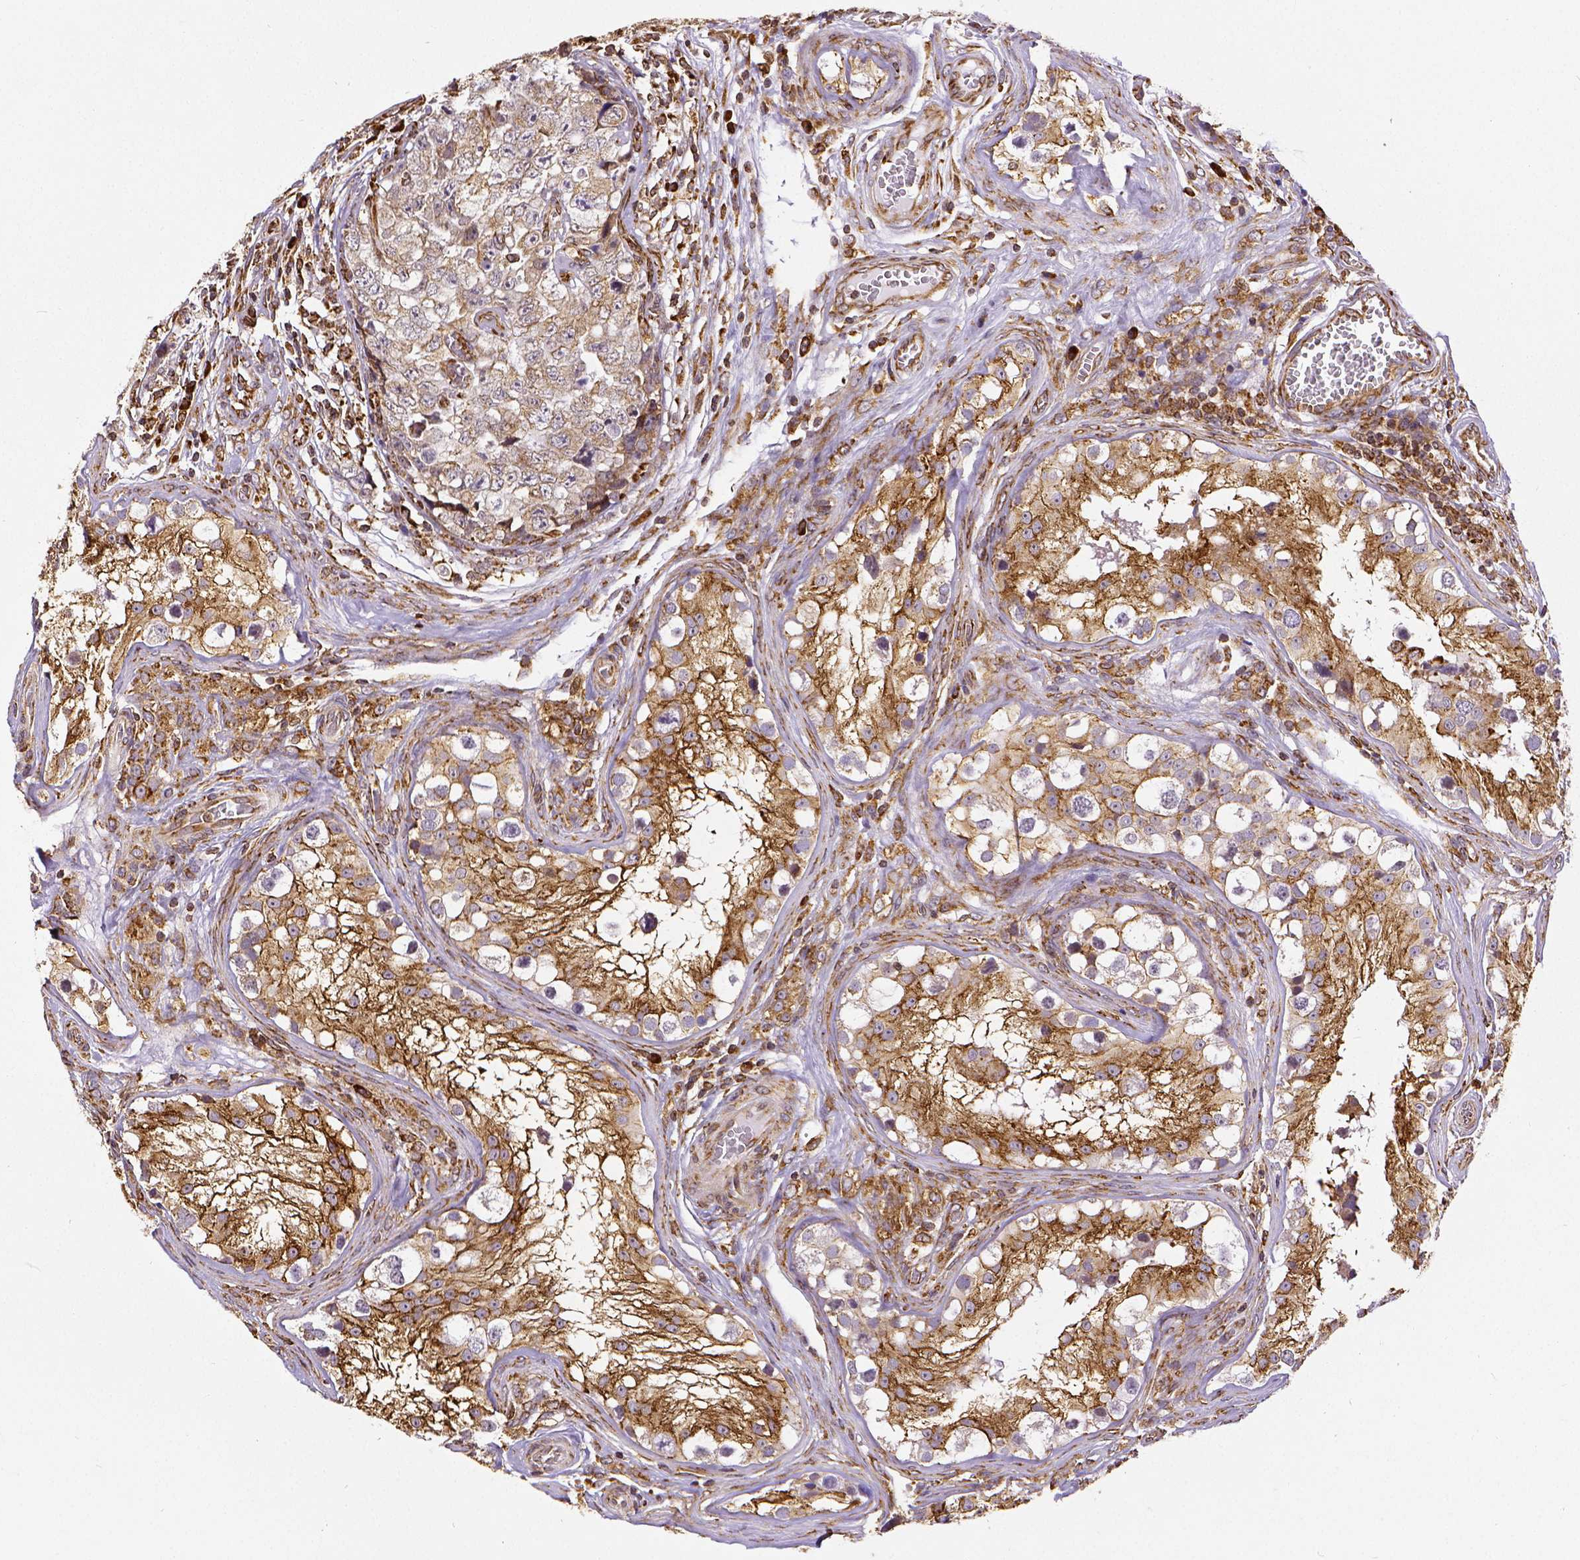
{"staining": {"intensity": "weak", "quantity": ">75%", "location": "cytoplasmic/membranous"}, "tissue": "testis cancer", "cell_type": "Tumor cells", "image_type": "cancer", "snomed": [{"axis": "morphology", "description": "Carcinoma, Embryonal, NOS"}, {"axis": "topography", "description": "Testis"}], "caption": "Human testis cancer (embryonal carcinoma) stained for a protein (brown) shows weak cytoplasmic/membranous positive positivity in about >75% of tumor cells.", "gene": "MTDH", "patient": {"sex": "male", "age": 18}}